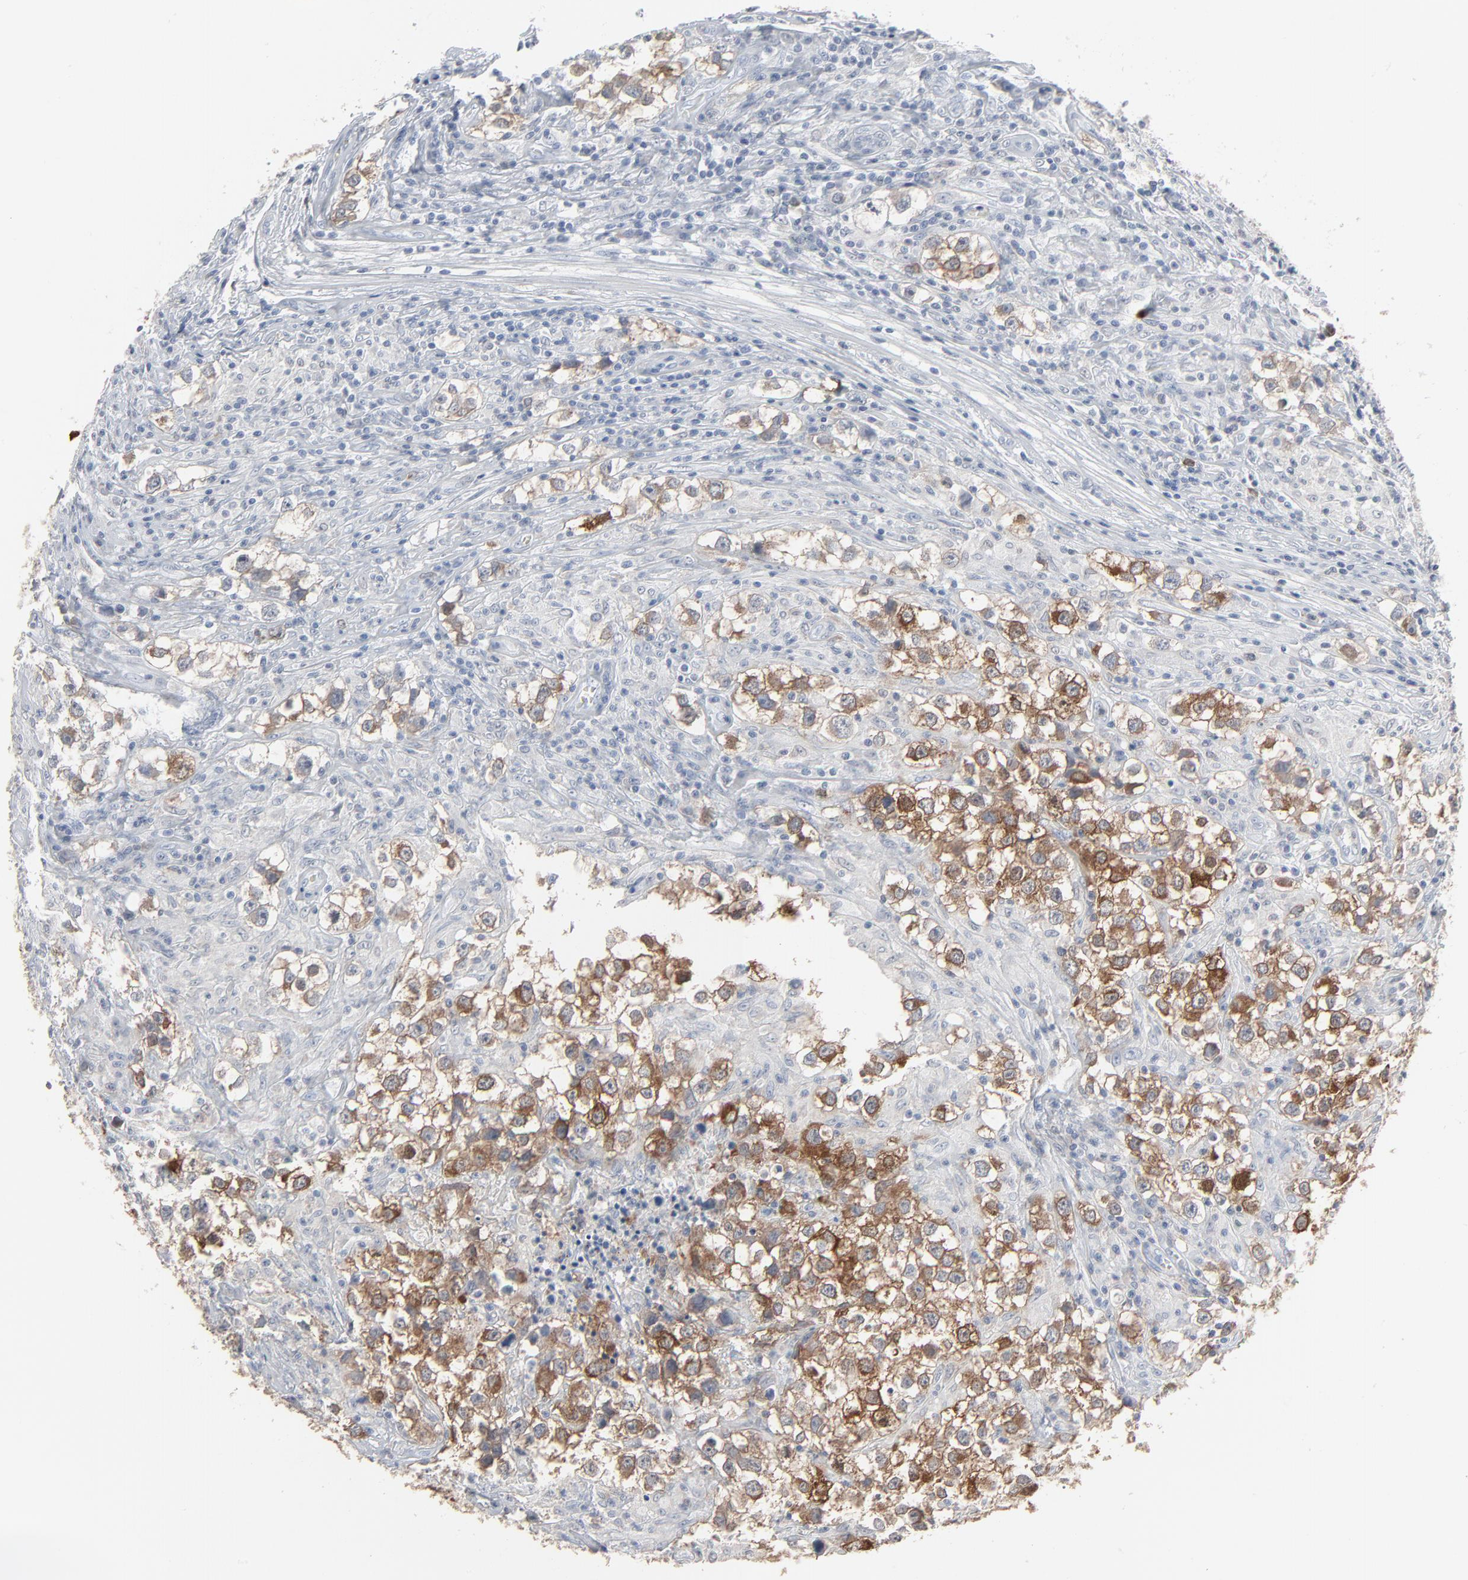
{"staining": {"intensity": "moderate", "quantity": ">75%", "location": "cytoplasmic/membranous"}, "tissue": "testis cancer", "cell_type": "Tumor cells", "image_type": "cancer", "snomed": [{"axis": "morphology", "description": "Seminoma, NOS"}, {"axis": "topography", "description": "Testis"}], "caption": "The histopathology image exhibits staining of testis cancer, revealing moderate cytoplasmic/membranous protein expression (brown color) within tumor cells. Immunohistochemistry (ihc) stains the protein in brown and the nuclei are stained blue.", "gene": "PHGDH", "patient": {"sex": "male", "age": 32}}